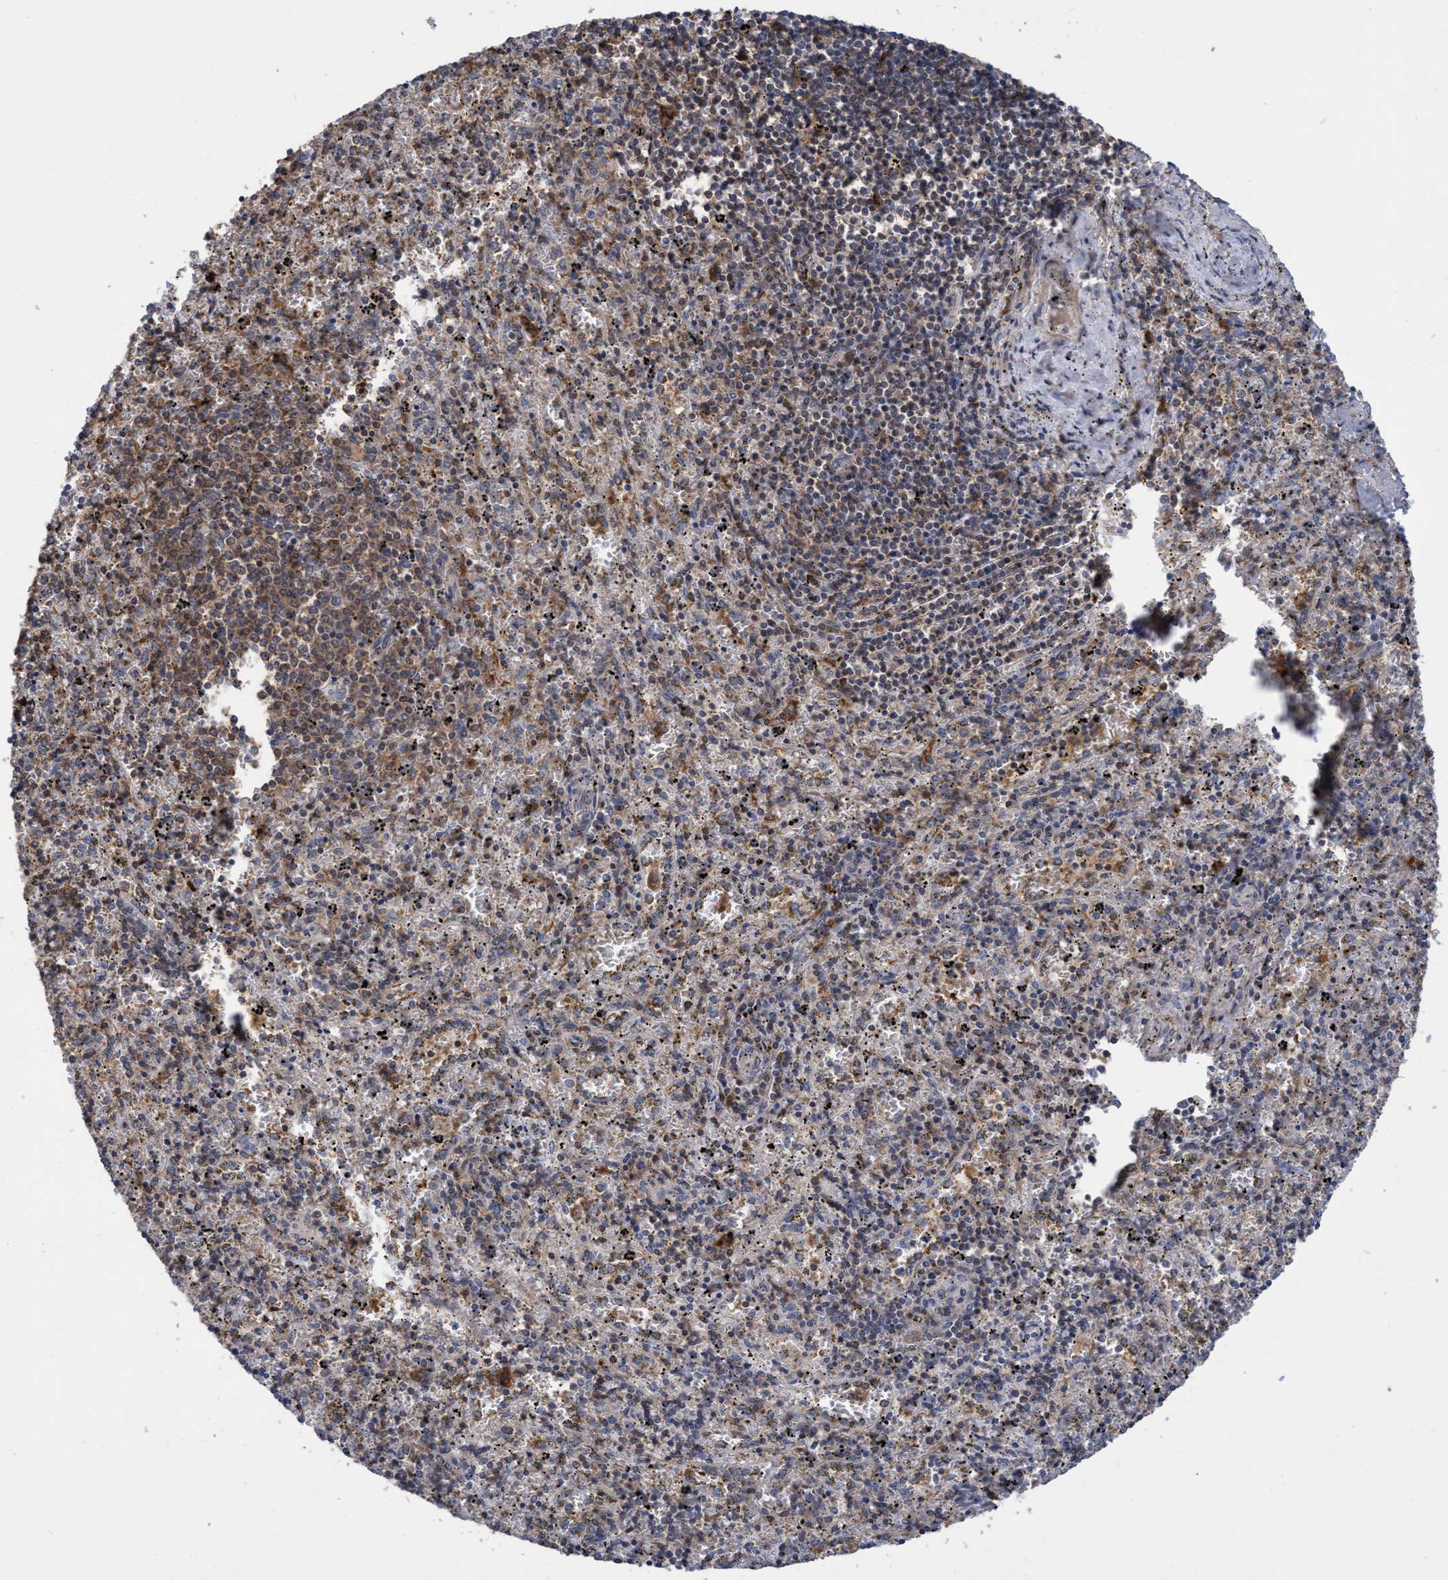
{"staining": {"intensity": "moderate", "quantity": "<25%", "location": "cytoplasmic/membranous"}, "tissue": "spleen", "cell_type": "Cells in red pulp", "image_type": "normal", "snomed": [{"axis": "morphology", "description": "Normal tissue, NOS"}, {"axis": "topography", "description": "Spleen"}], "caption": "A high-resolution micrograph shows immunohistochemistry staining of unremarkable spleen, which shows moderate cytoplasmic/membranous staining in about <25% of cells in red pulp.", "gene": "SLBP", "patient": {"sex": "male", "age": 11}}